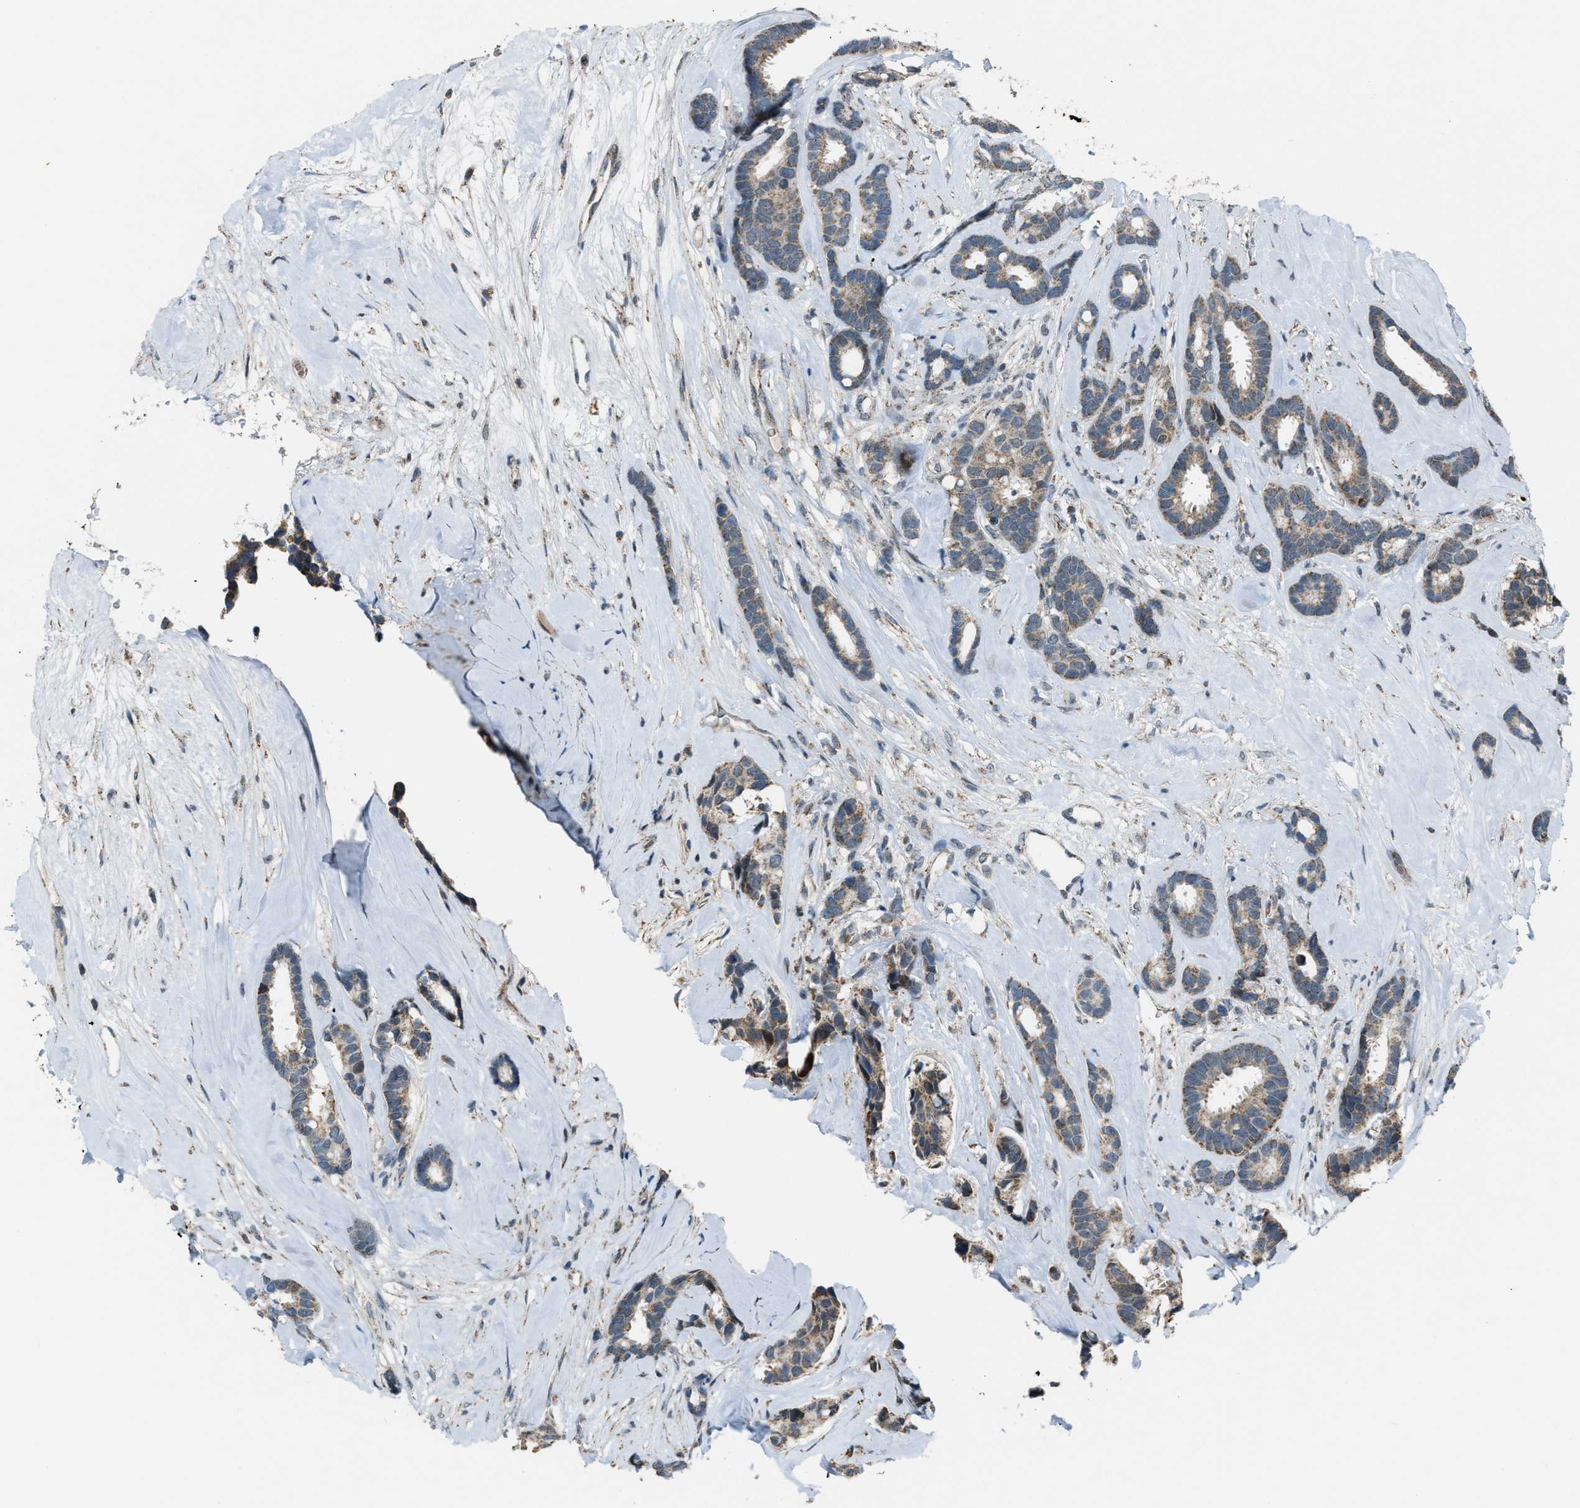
{"staining": {"intensity": "moderate", "quantity": ">75%", "location": "cytoplasmic/membranous"}, "tissue": "breast cancer", "cell_type": "Tumor cells", "image_type": "cancer", "snomed": [{"axis": "morphology", "description": "Duct carcinoma"}, {"axis": "topography", "description": "Breast"}], "caption": "Breast cancer stained with a brown dye demonstrates moderate cytoplasmic/membranous positive staining in about >75% of tumor cells.", "gene": "CHN2", "patient": {"sex": "female", "age": 87}}